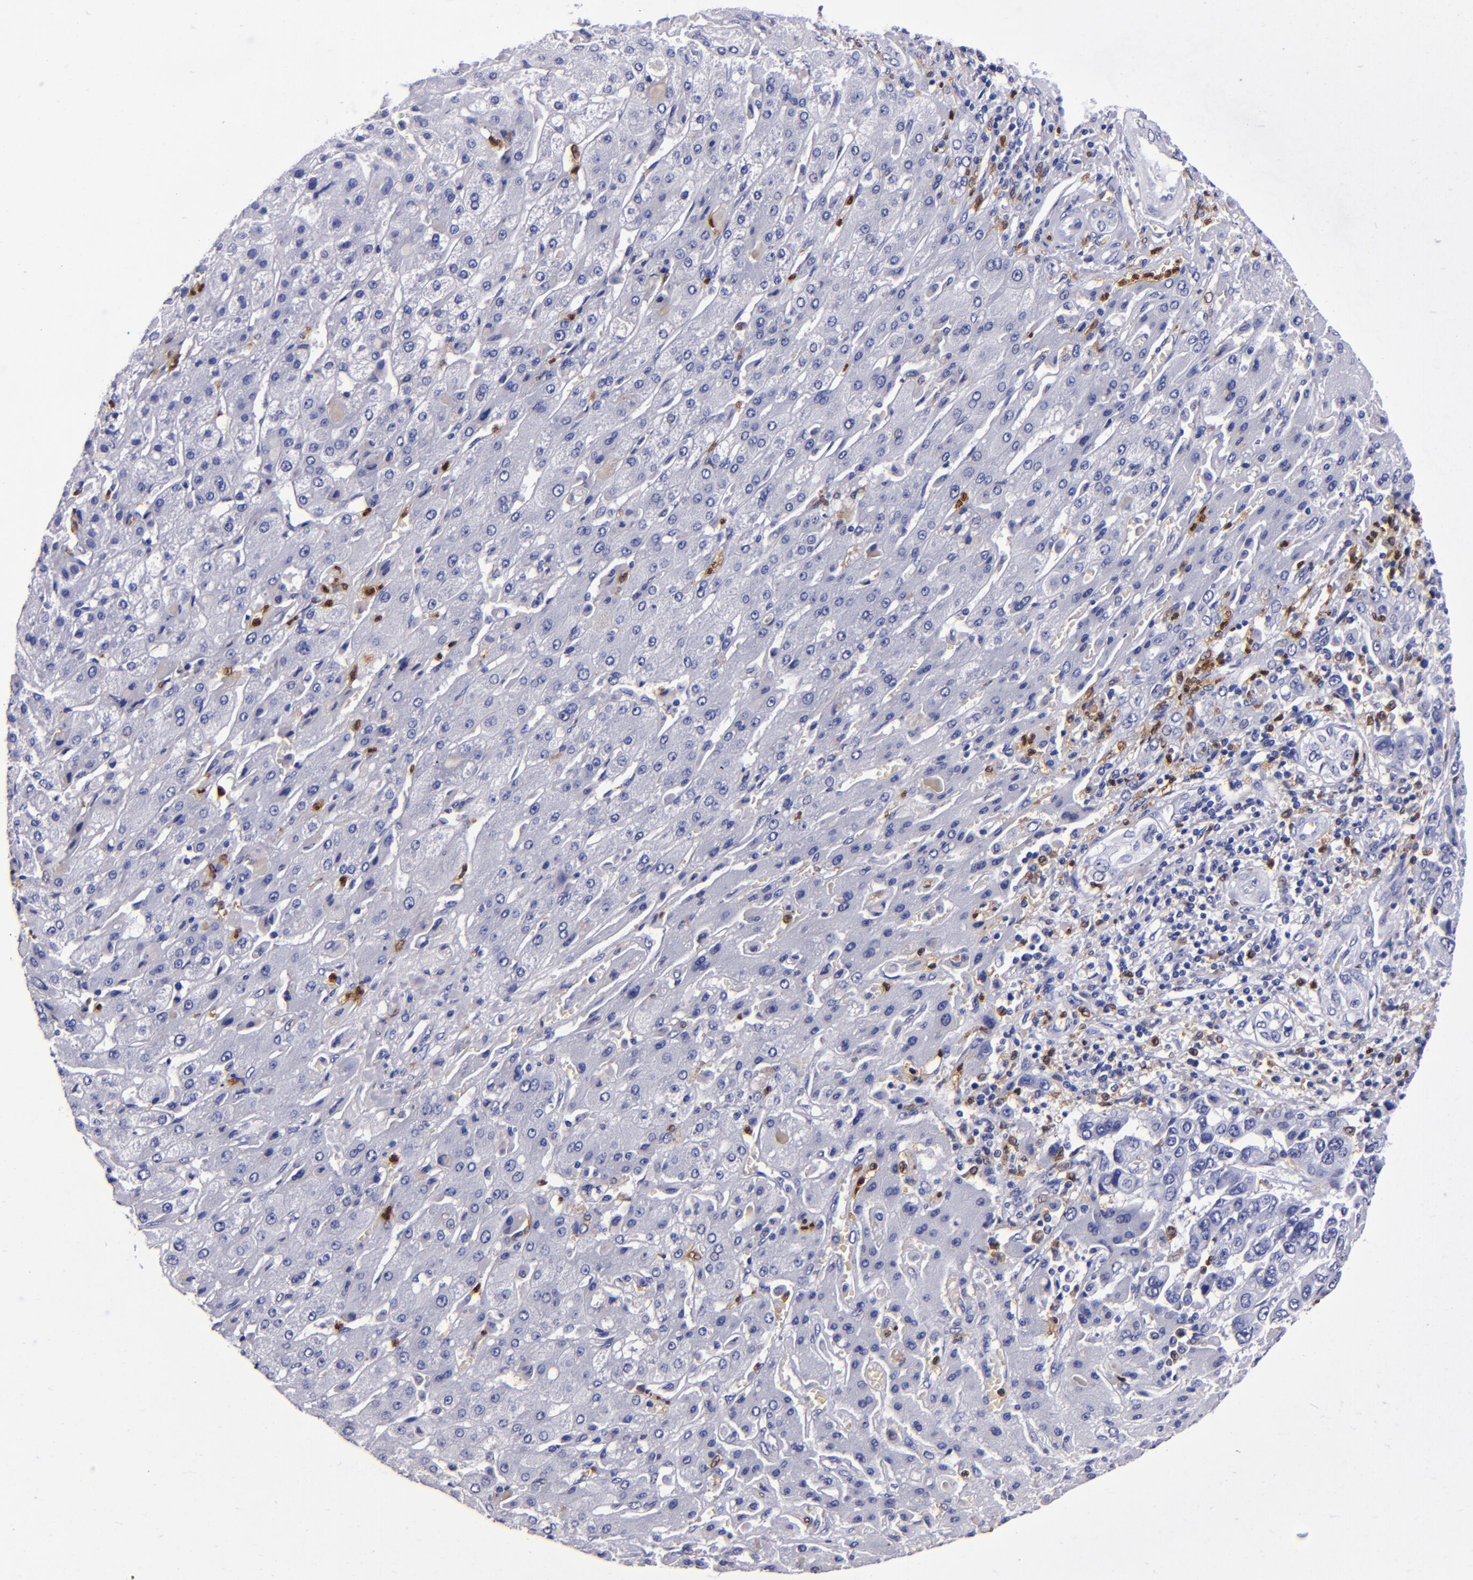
{"staining": {"intensity": "negative", "quantity": "none", "location": "none"}, "tissue": "liver cancer", "cell_type": "Tumor cells", "image_type": "cancer", "snomed": [{"axis": "morphology", "description": "Cholangiocarcinoma"}, {"axis": "topography", "description": "Liver"}], "caption": "Tumor cells are negative for protein expression in human liver cancer (cholangiocarcinoma).", "gene": "S100A8", "patient": {"sex": "female", "age": 52}}